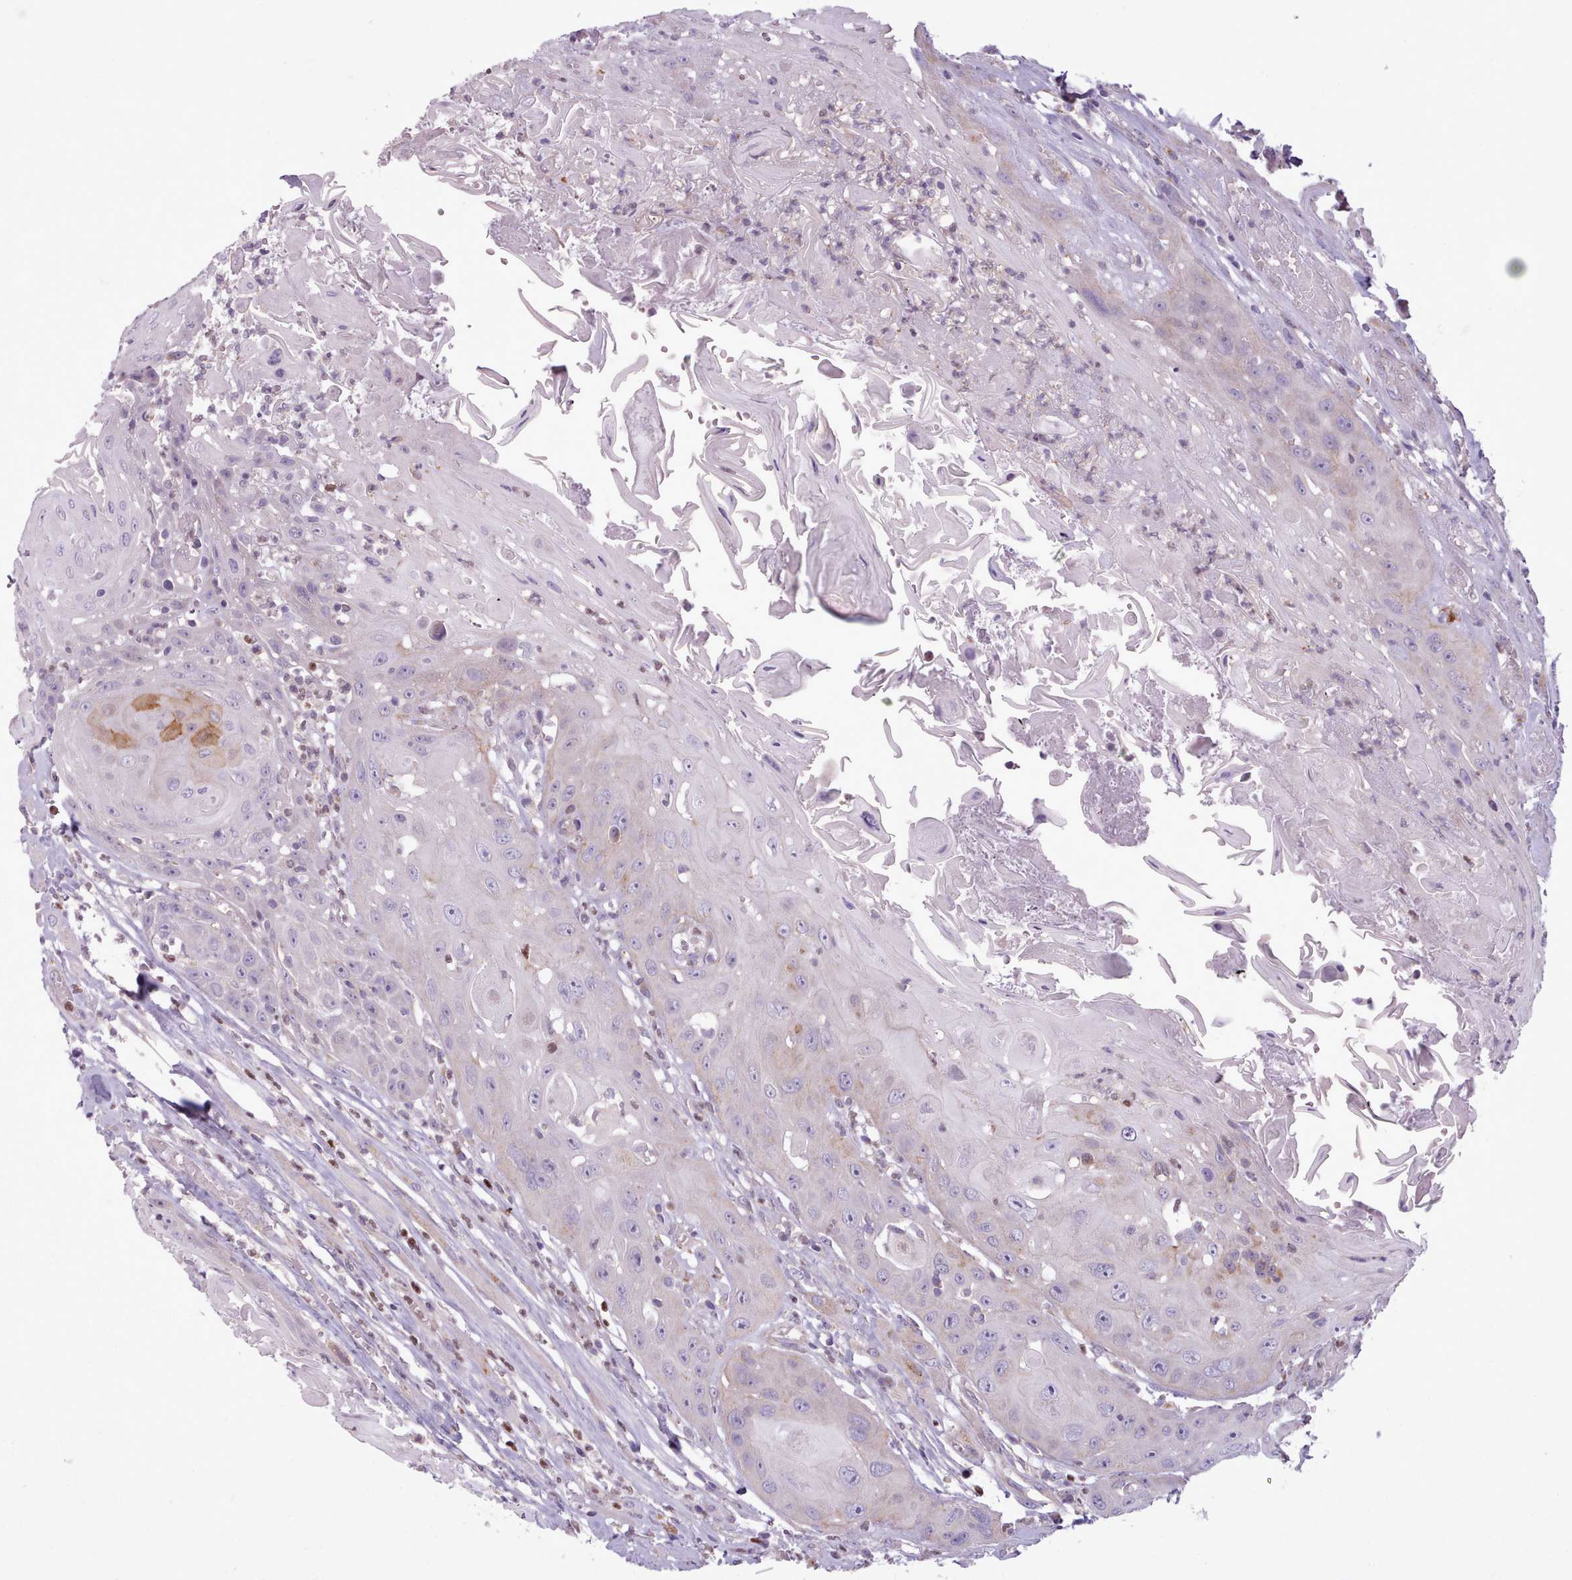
{"staining": {"intensity": "moderate", "quantity": "<25%", "location": "cytoplasmic/membranous"}, "tissue": "head and neck cancer", "cell_type": "Tumor cells", "image_type": "cancer", "snomed": [{"axis": "morphology", "description": "Squamous cell carcinoma, NOS"}, {"axis": "topography", "description": "Head-Neck"}], "caption": "A histopathology image showing moderate cytoplasmic/membranous expression in approximately <25% of tumor cells in squamous cell carcinoma (head and neck), as visualized by brown immunohistochemical staining.", "gene": "SLURP1", "patient": {"sex": "female", "age": 59}}